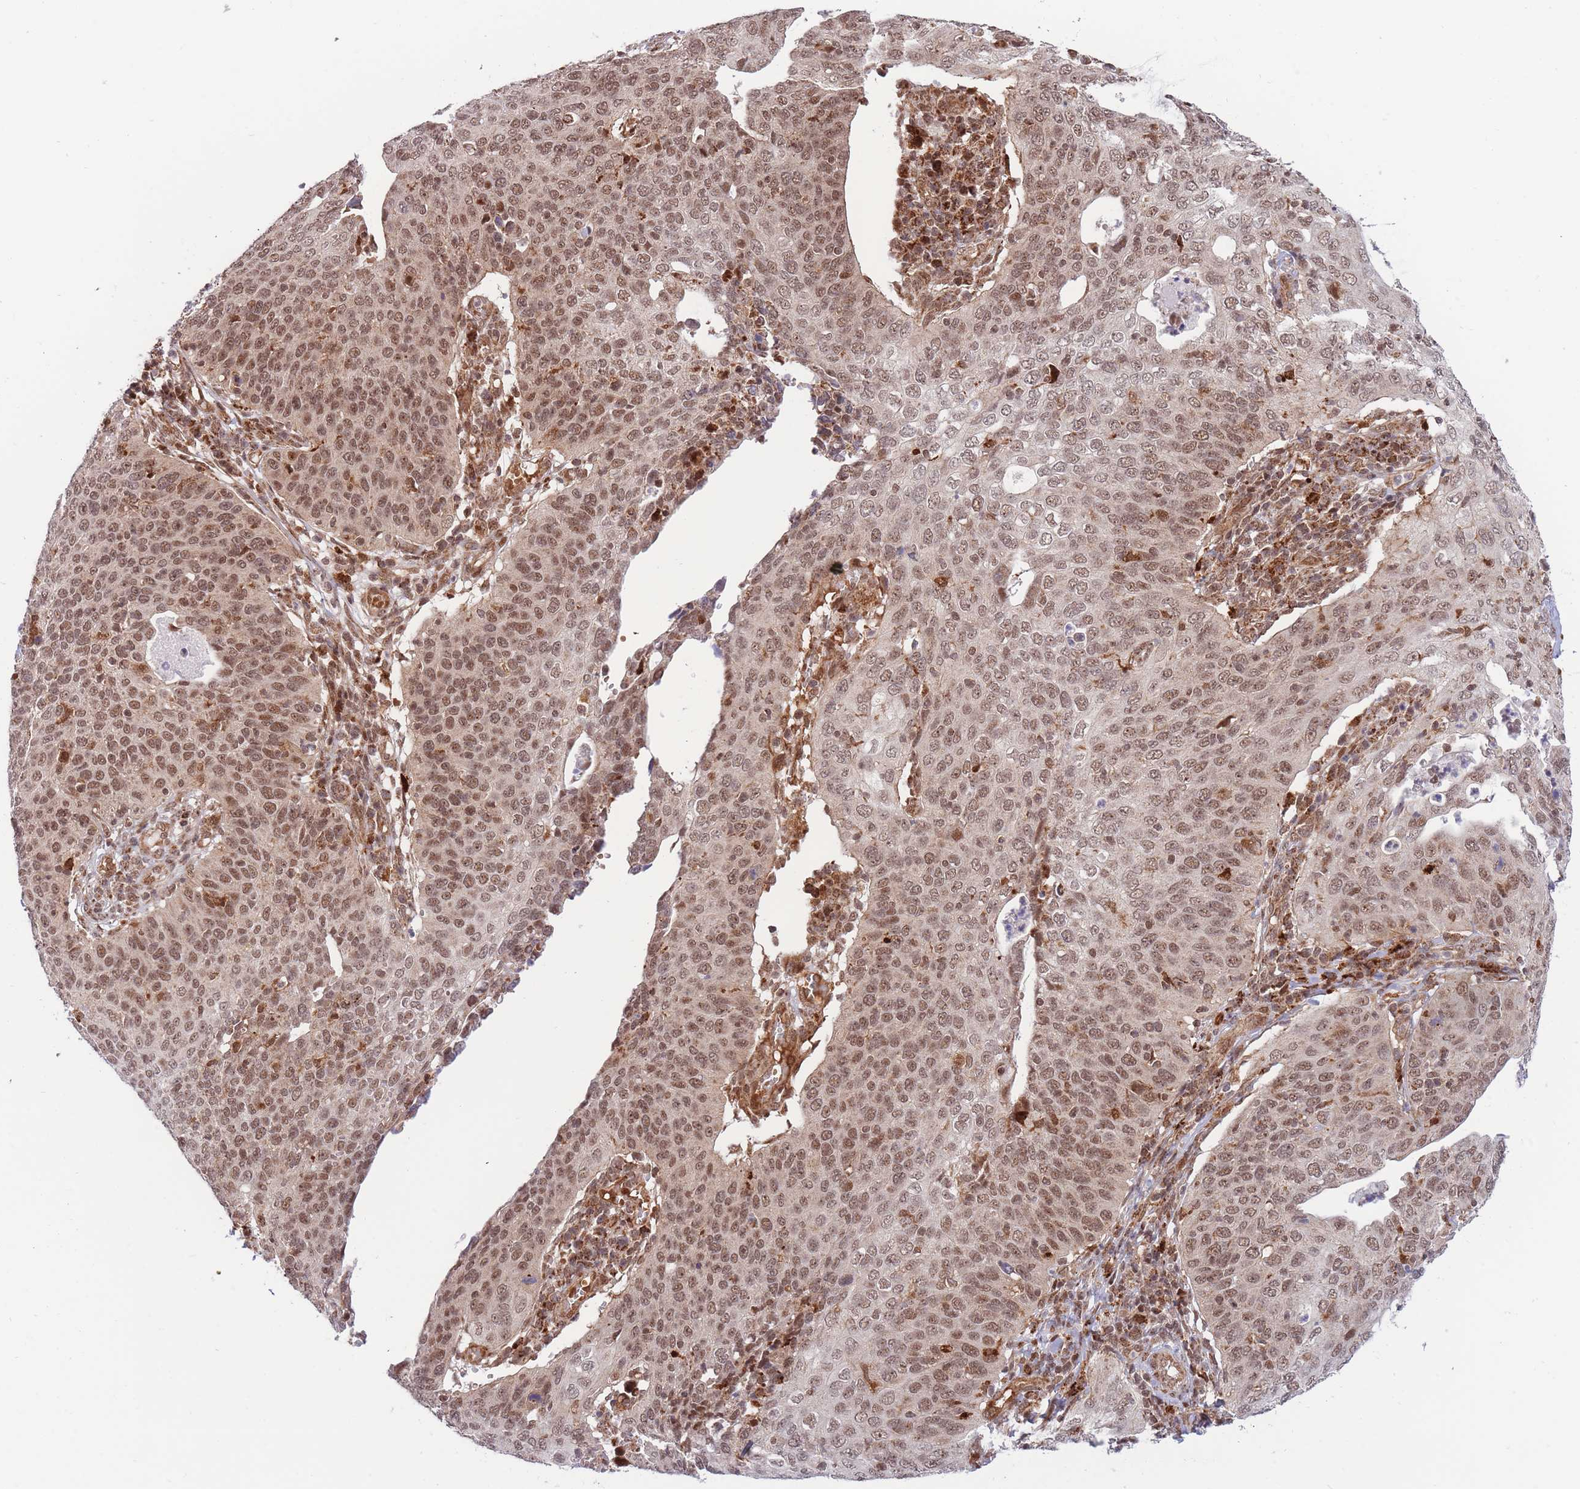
{"staining": {"intensity": "moderate", "quantity": ">75%", "location": "nuclear"}, "tissue": "cervical cancer", "cell_type": "Tumor cells", "image_type": "cancer", "snomed": [{"axis": "morphology", "description": "Squamous cell carcinoma, NOS"}, {"axis": "topography", "description": "Cervix"}], "caption": "Cervical cancer stained for a protein exhibits moderate nuclear positivity in tumor cells. The staining is performed using DAB brown chromogen to label protein expression. The nuclei are counter-stained blue using hematoxylin.", "gene": "BOD1L1", "patient": {"sex": "female", "age": 36}}